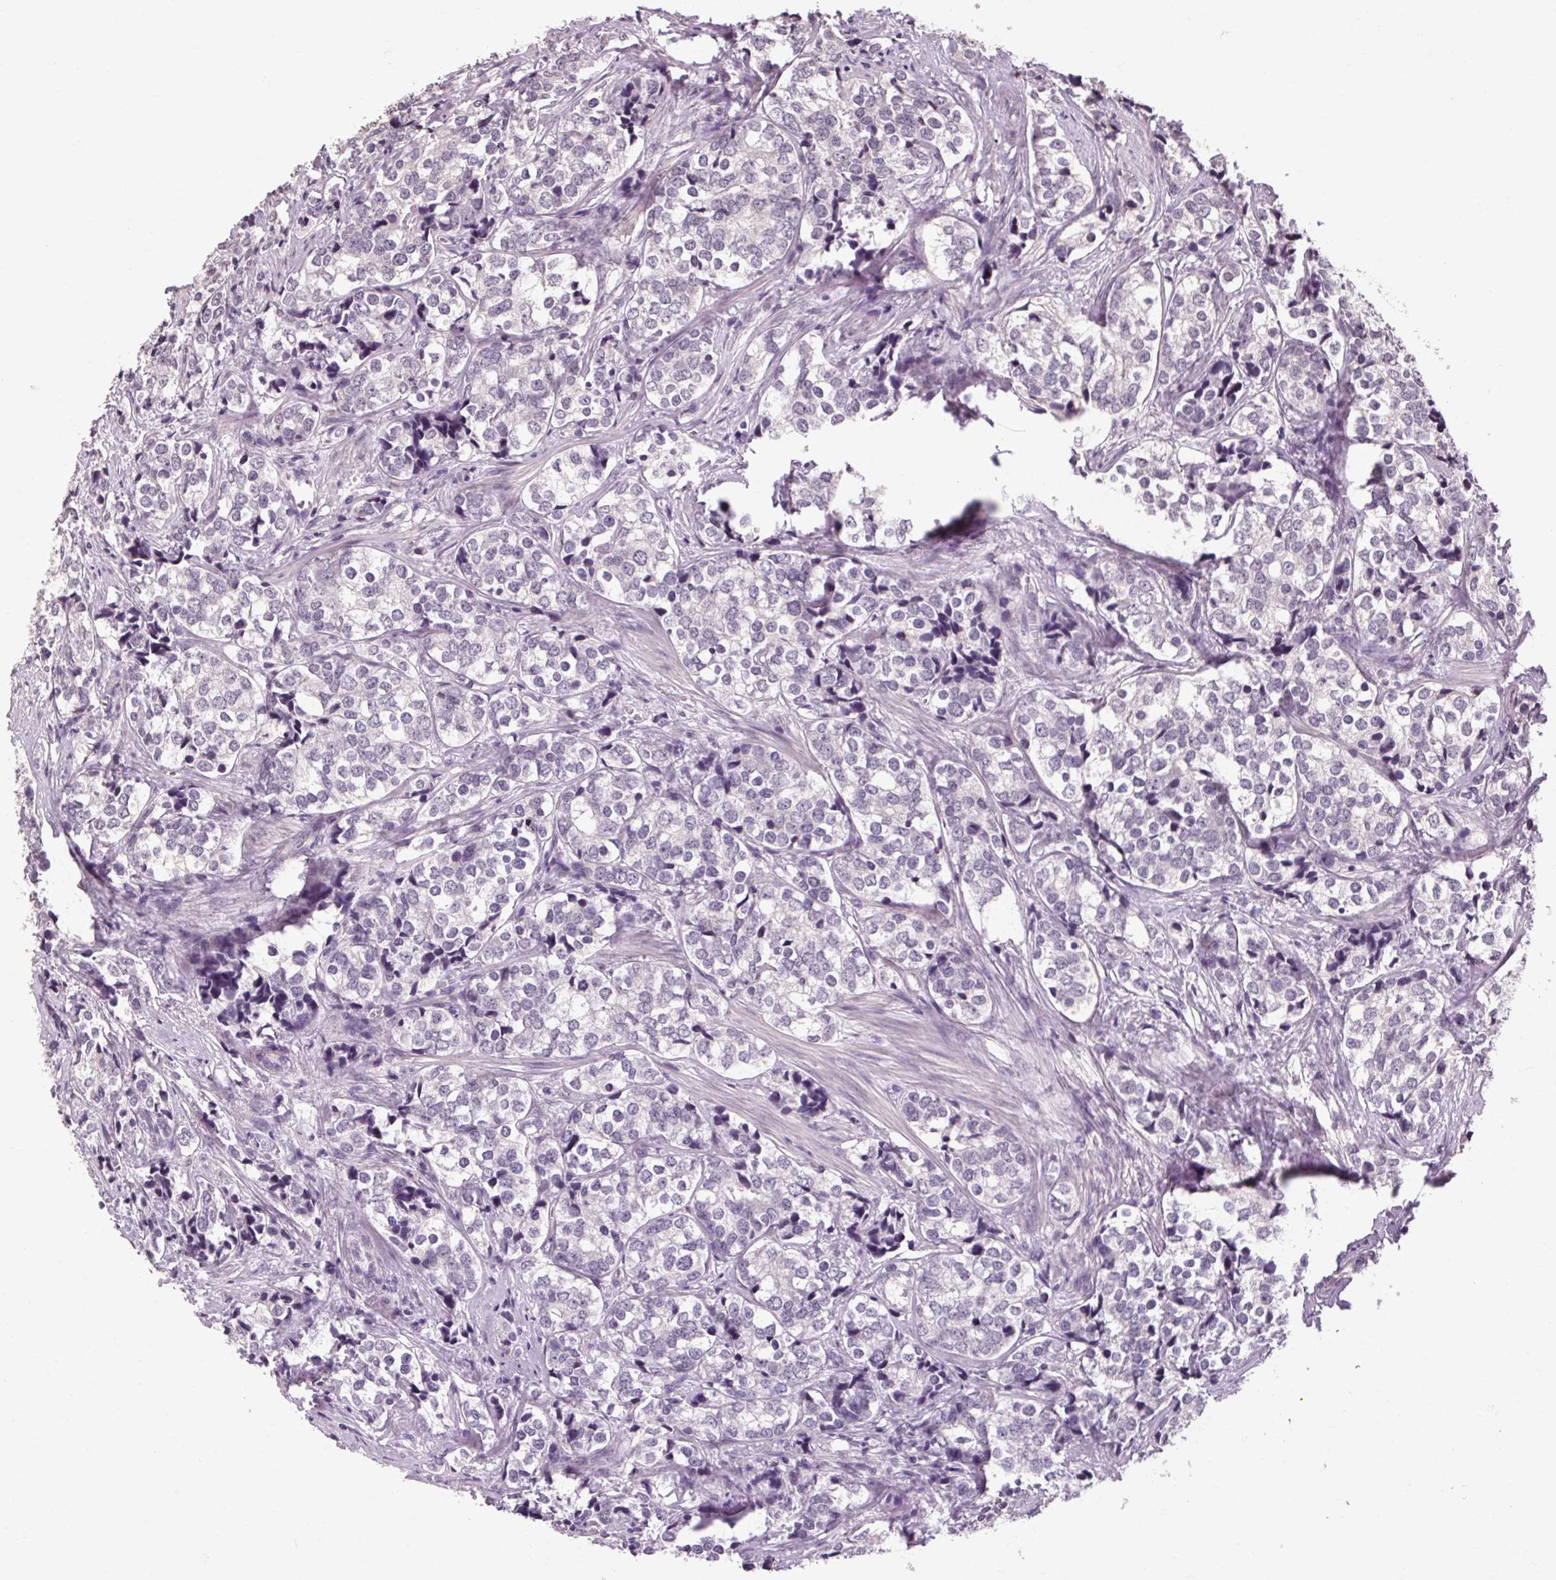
{"staining": {"intensity": "negative", "quantity": "none", "location": "none"}, "tissue": "prostate cancer", "cell_type": "Tumor cells", "image_type": "cancer", "snomed": [{"axis": "morphology", "description": "Adenocarcinoma, NOS"}, {"axis": "topography", "description": "Prostate and seminal vesicle, NOS"}], "caption": "Immunohistochemistry (IHC) photomicrograph of neoplastic tissue: human prostate adenocarcinoma stained with DAB (3,3'-diaminobenzidine) exhibits no significant protein staining in tumor cells.", "gene": "POMC", "patient": {"sex": "male", "age": 63}}